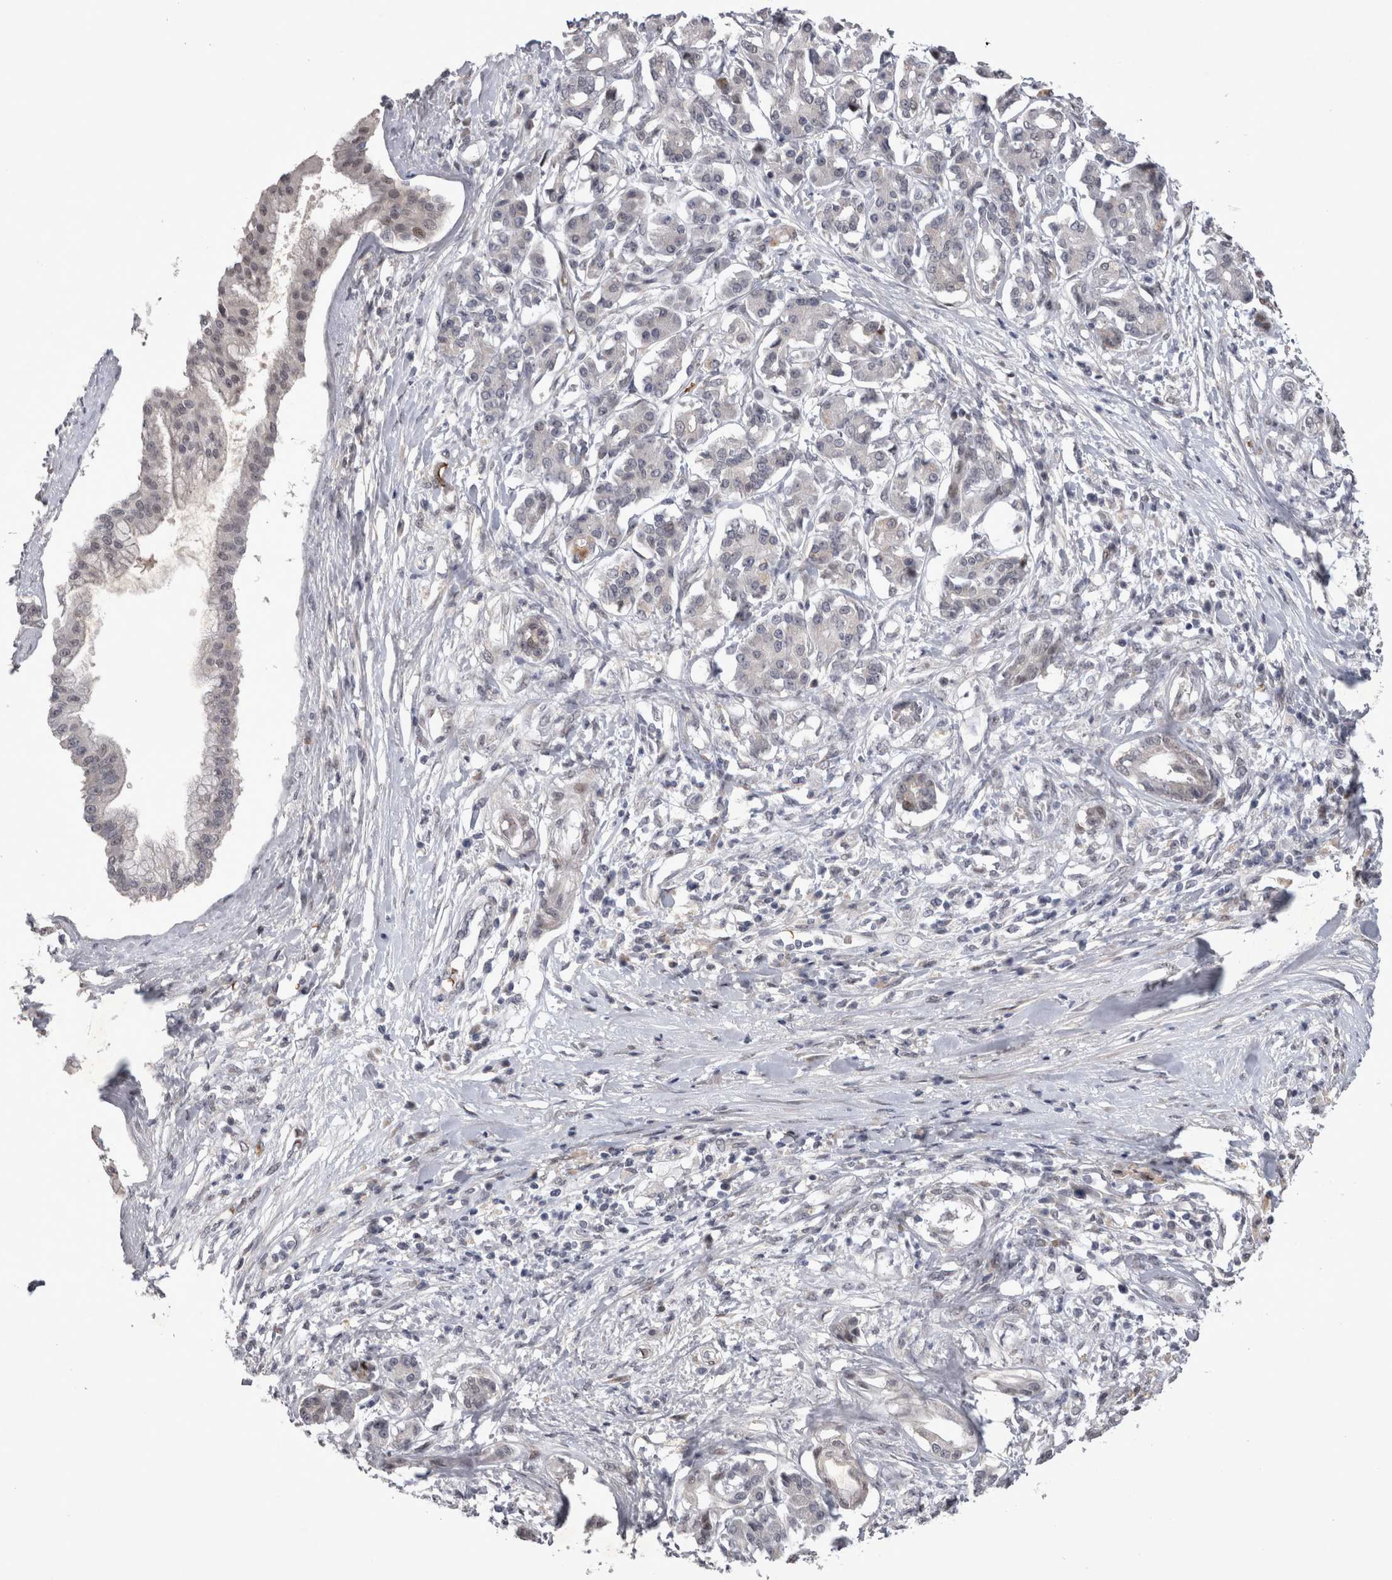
{"staining": {"intensity": "negative", "quantity": "none", "location": "none"}, "tissue": "pancreatic cancer", "cell_type": "Tumor cells", "image_type": "cancer", "snomed": [{"axis": "morphology", "description": "Adenocarcinoma, NOS"}, {"axis": "topography", "description": "Pancreas"}], "caption": "Tumor cells are negative for protein expression in human adenocarcinoma (pancreatic).", "gene": "IFI44", "patient": {"sex": "female", "age": 56}}